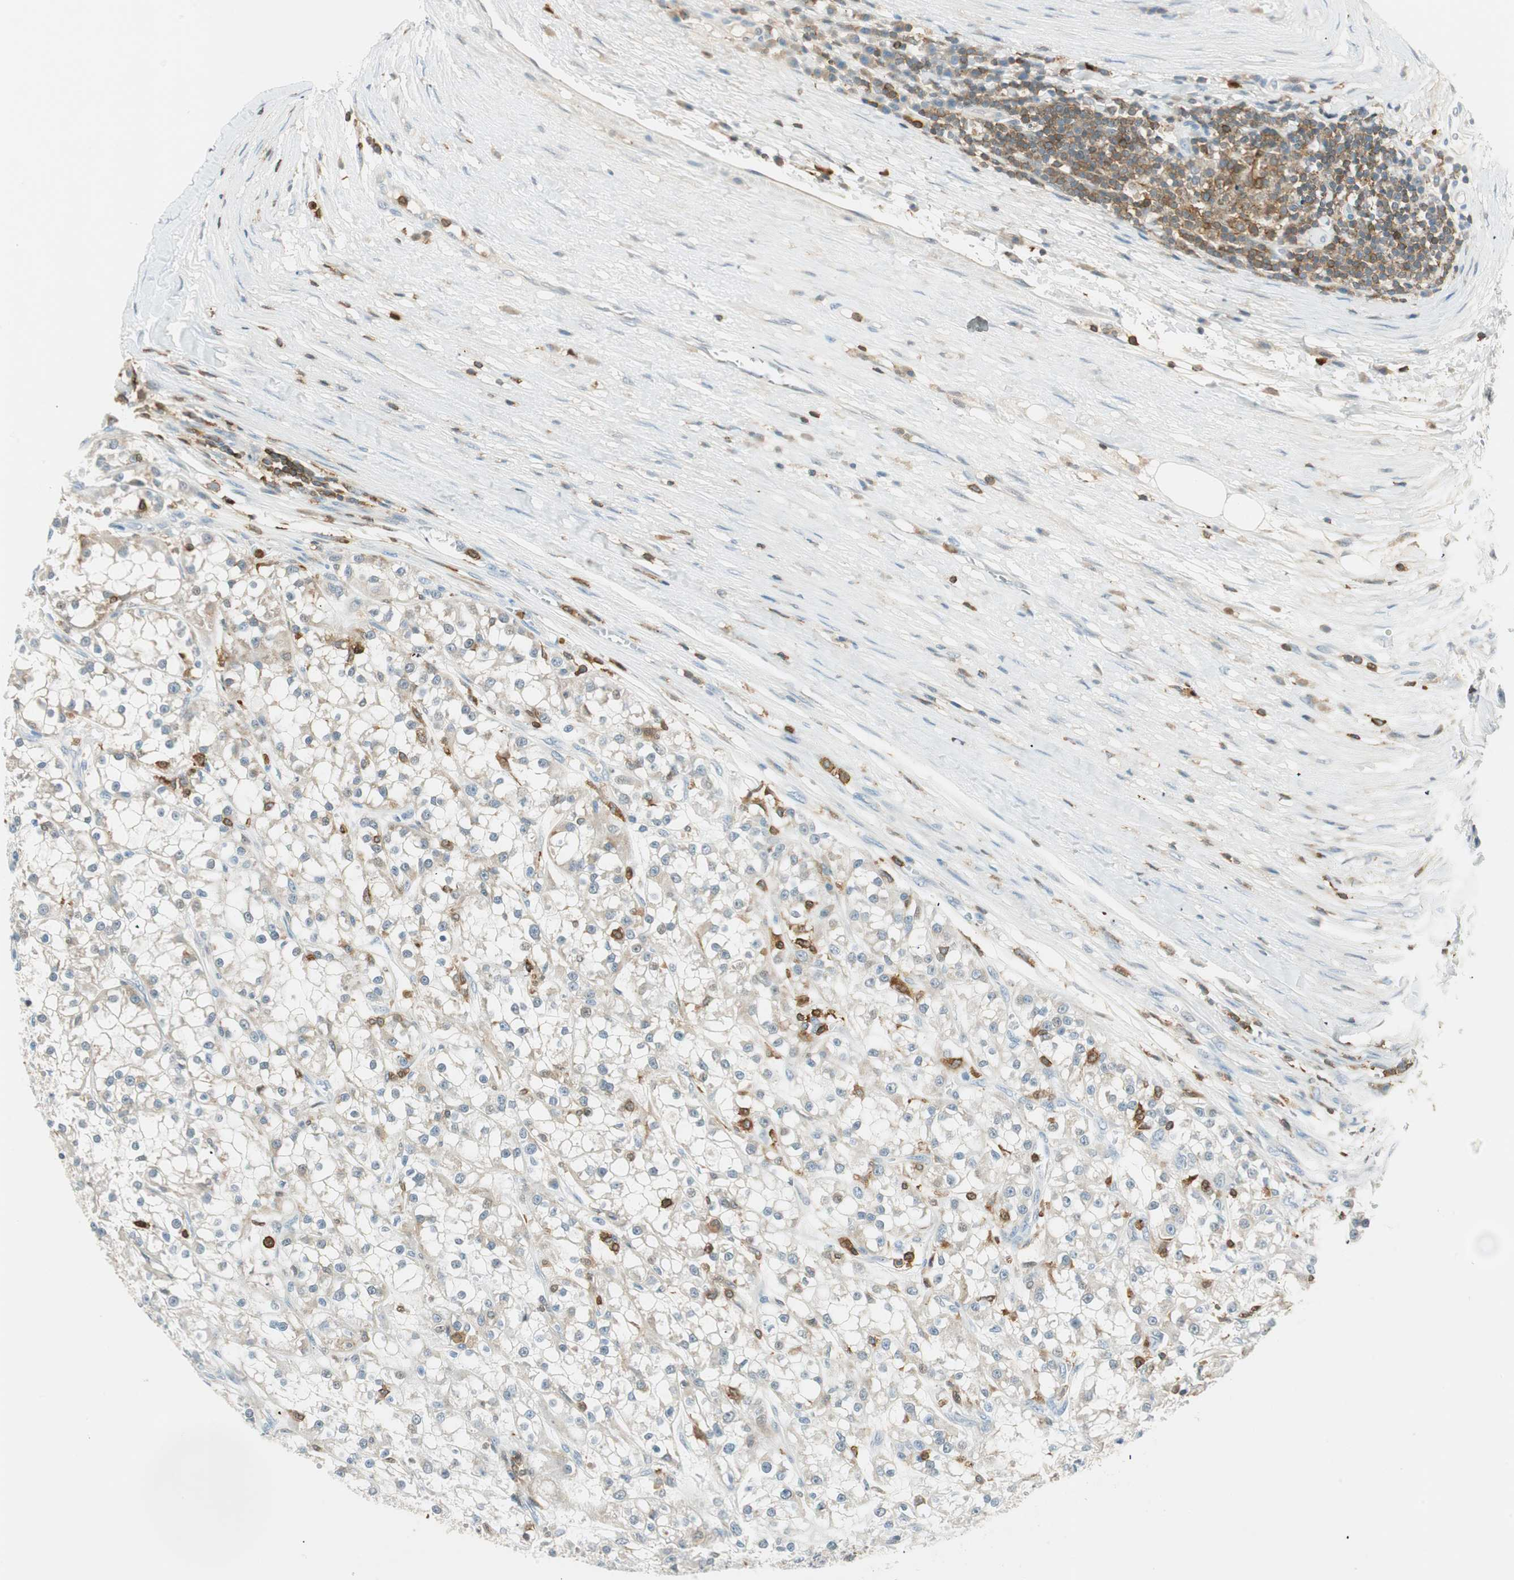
{"staining": {"intensity": "negative", "quantity": "none", "location": "none"}, "tissue": "renal cancer", "cell_type": "Tumor cells", "image_type": "cancer", "snomed": [{"axis": "morphology", "description": "Adenocarcinoma, NOS"}, {"axis": "topography", "description": "Kidney"}], "caption": "This is a image of immunohistochemistry staining of adenocarcinoma (renal), which shows no staining in tumor cells.", "gene": "HPGD", "patient": {"sex": "female", "age": 52}}